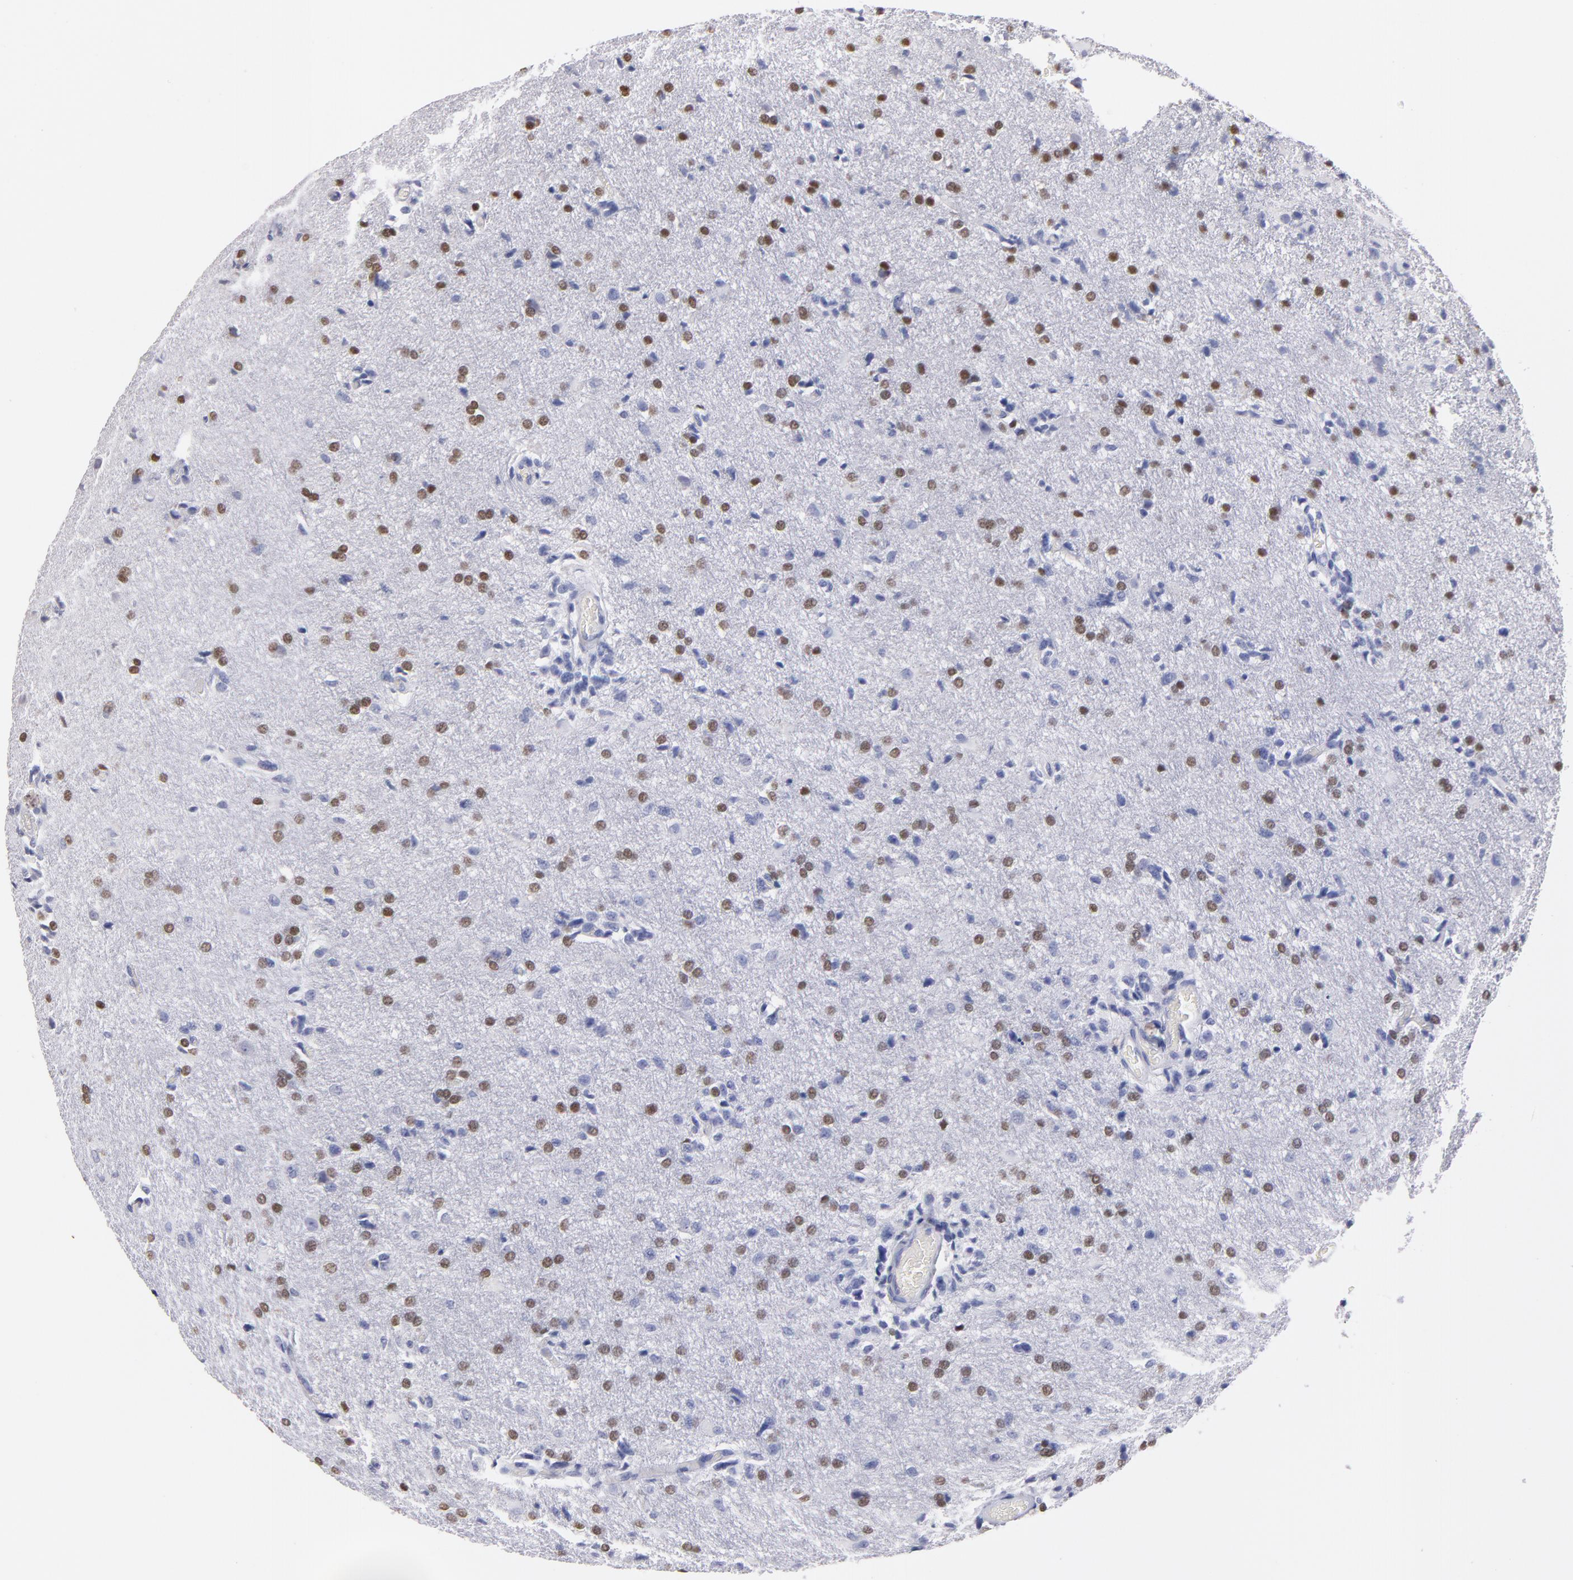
{"staining": {"intensity": "moderate", "quantity": "25%-75%", "location": "nuclear"}, "tissue": "glioma", "cell_type": "Tumor cells", "image_type": "cancer", "snomed": [{"axis": "morphology", "description": "Glioma, malignant, High grade"}, {"axis": "topography", "description": "Brain"}], "caption": "Malignant glioma (high-grade) was stained to show a protein in brown. There is medium levels of moderate nuclear positivity in approximately 25%-75% of tumor cells. (IHC, brightfield microscopy, high magnification).", "gene": "SOX10", "patient": {"sex": "male", "age": 68}}